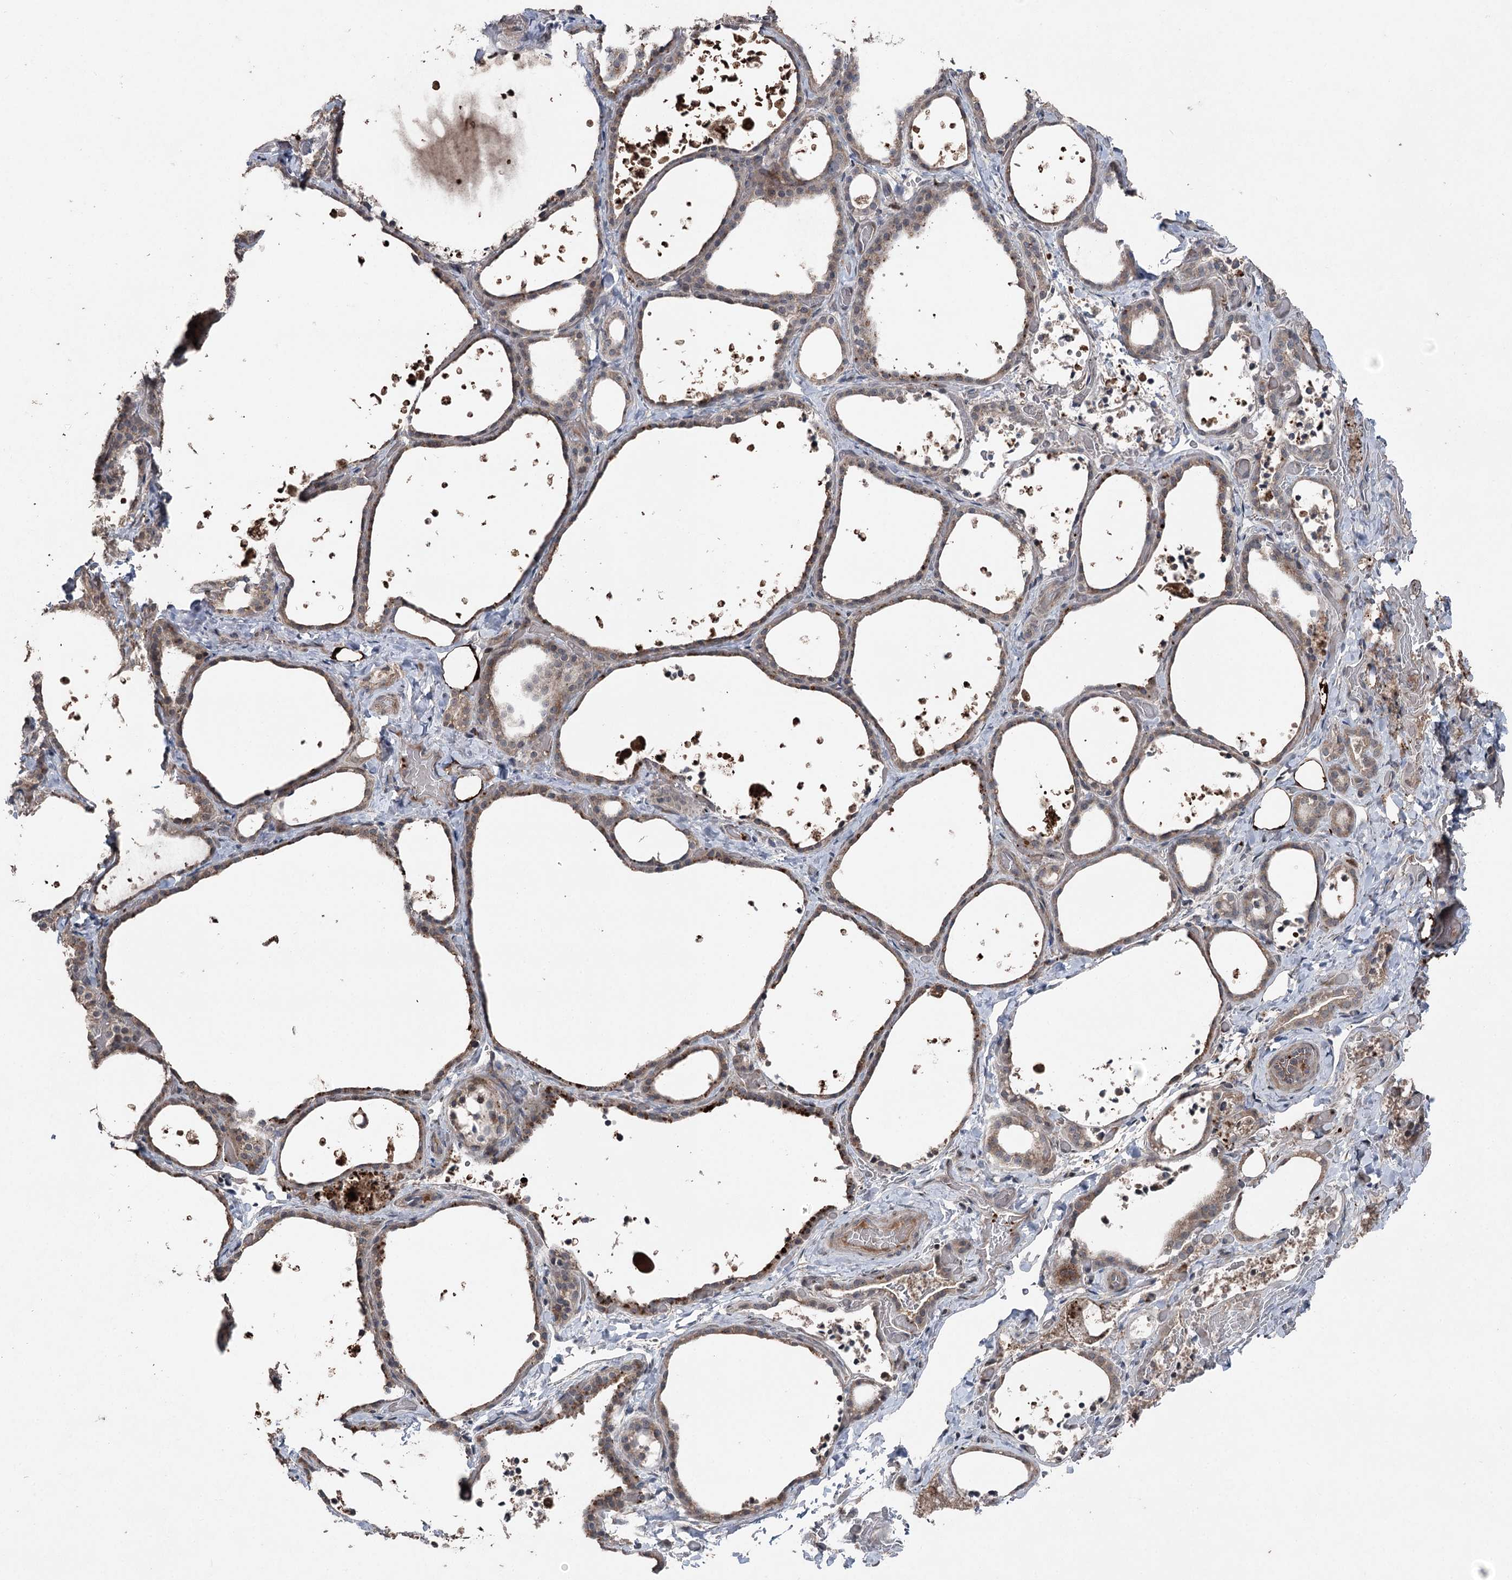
{"staining": {"intensity": "weak", "quantity": ">75%", "location": "cytoplasmic/membranous"}, "tissue": "thyroid gland", "cell_type": "Glandular cells", "image_type": "normal", "snomed": [{"axis": "morphology", "description": "Normal tissue, NOS"}, {"axis": "topography", "description": "Thyroid gland"}], "caption": "Protein staining demonstrates weak cytoplasmic/membranous expression in about >75% of glandular cells in benign thyroid gland. (Brightfield microscopy of DAB IHC at high magnification).", "gene": "MAPK8IP2", "patient": {"sex": "female", "age": 44}}